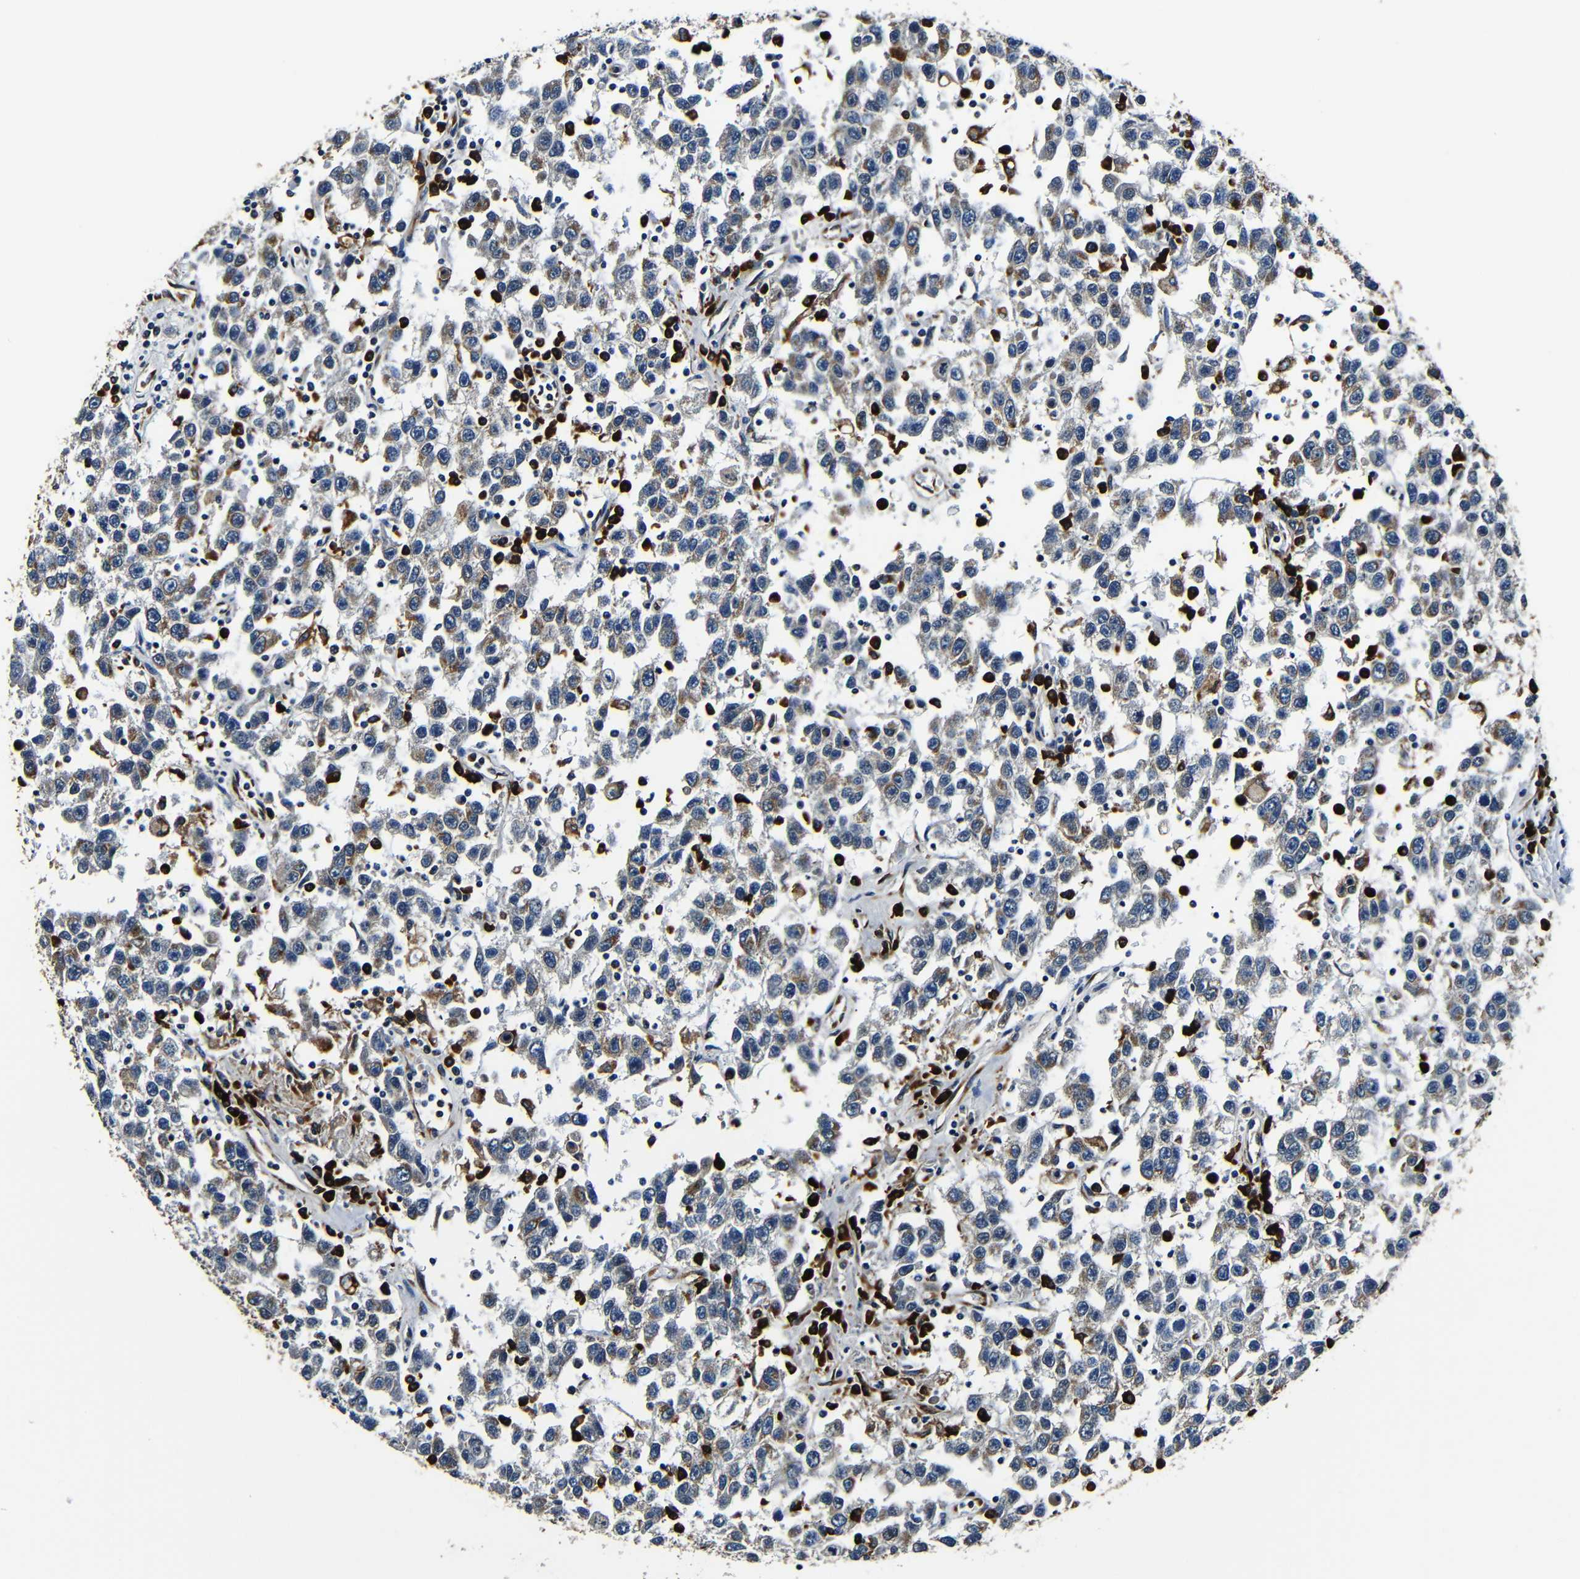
{"staining": {"intensity": "moderate", "quantity": "<25%", "location": "cytoplasmic/membranous"}, "tissue": "testis cancer", "cell_type": "Tumor cells", "image_type": "cancer", "snomed": [{"axis": "morphology", "description": "Seminoma, NOS"}, {"axis": "topography", "description": "Testis"}], "caption": "A photomicrograph of human testis cancer (seminoma) stained for a protein exhibits moderate cytoplasmic/membranous brown staining in tumor cells.", "gene": "RRBP1", "patient": {"sex": "male", "age": 41}}